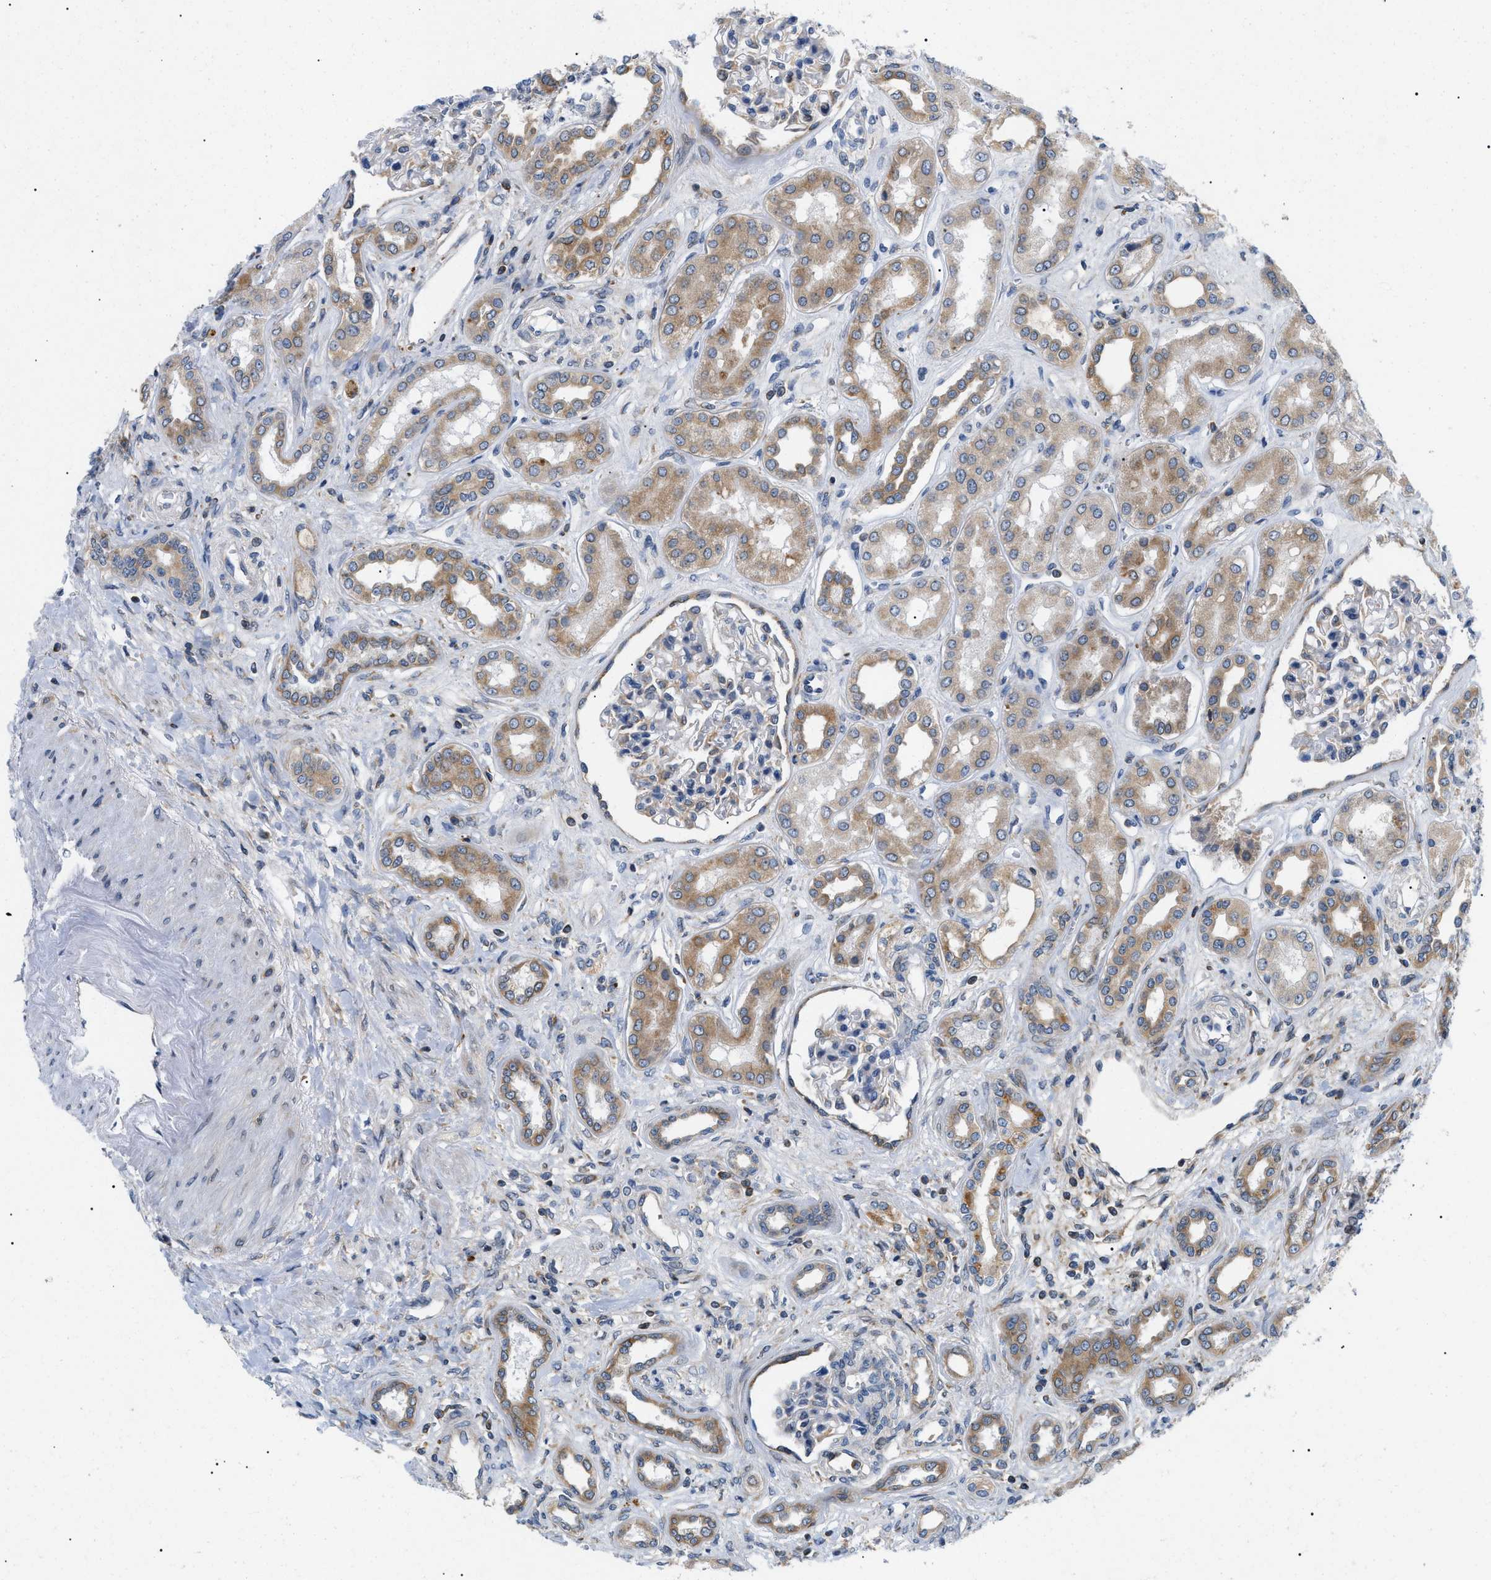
{"staining": {"intensity": "weak", "quantity": "<25%", "location": "cytoplasmic/membranous"}, "tissue": "kidney", "cell_type": "Cells in glomeruli", "image_type": "normal", "snomed": [{"axis": "morphology", "description": "Normal tissue, NOS"}, {"axis": "topography", "description": "Kidney"}], "caption": "Human kidney stained for a protein using immunohistochemistry (IHC) demonstrates no staining in cells in glomeruli.", "gene": "DERL1", "patient": {"sex": "male", "age": 59}}